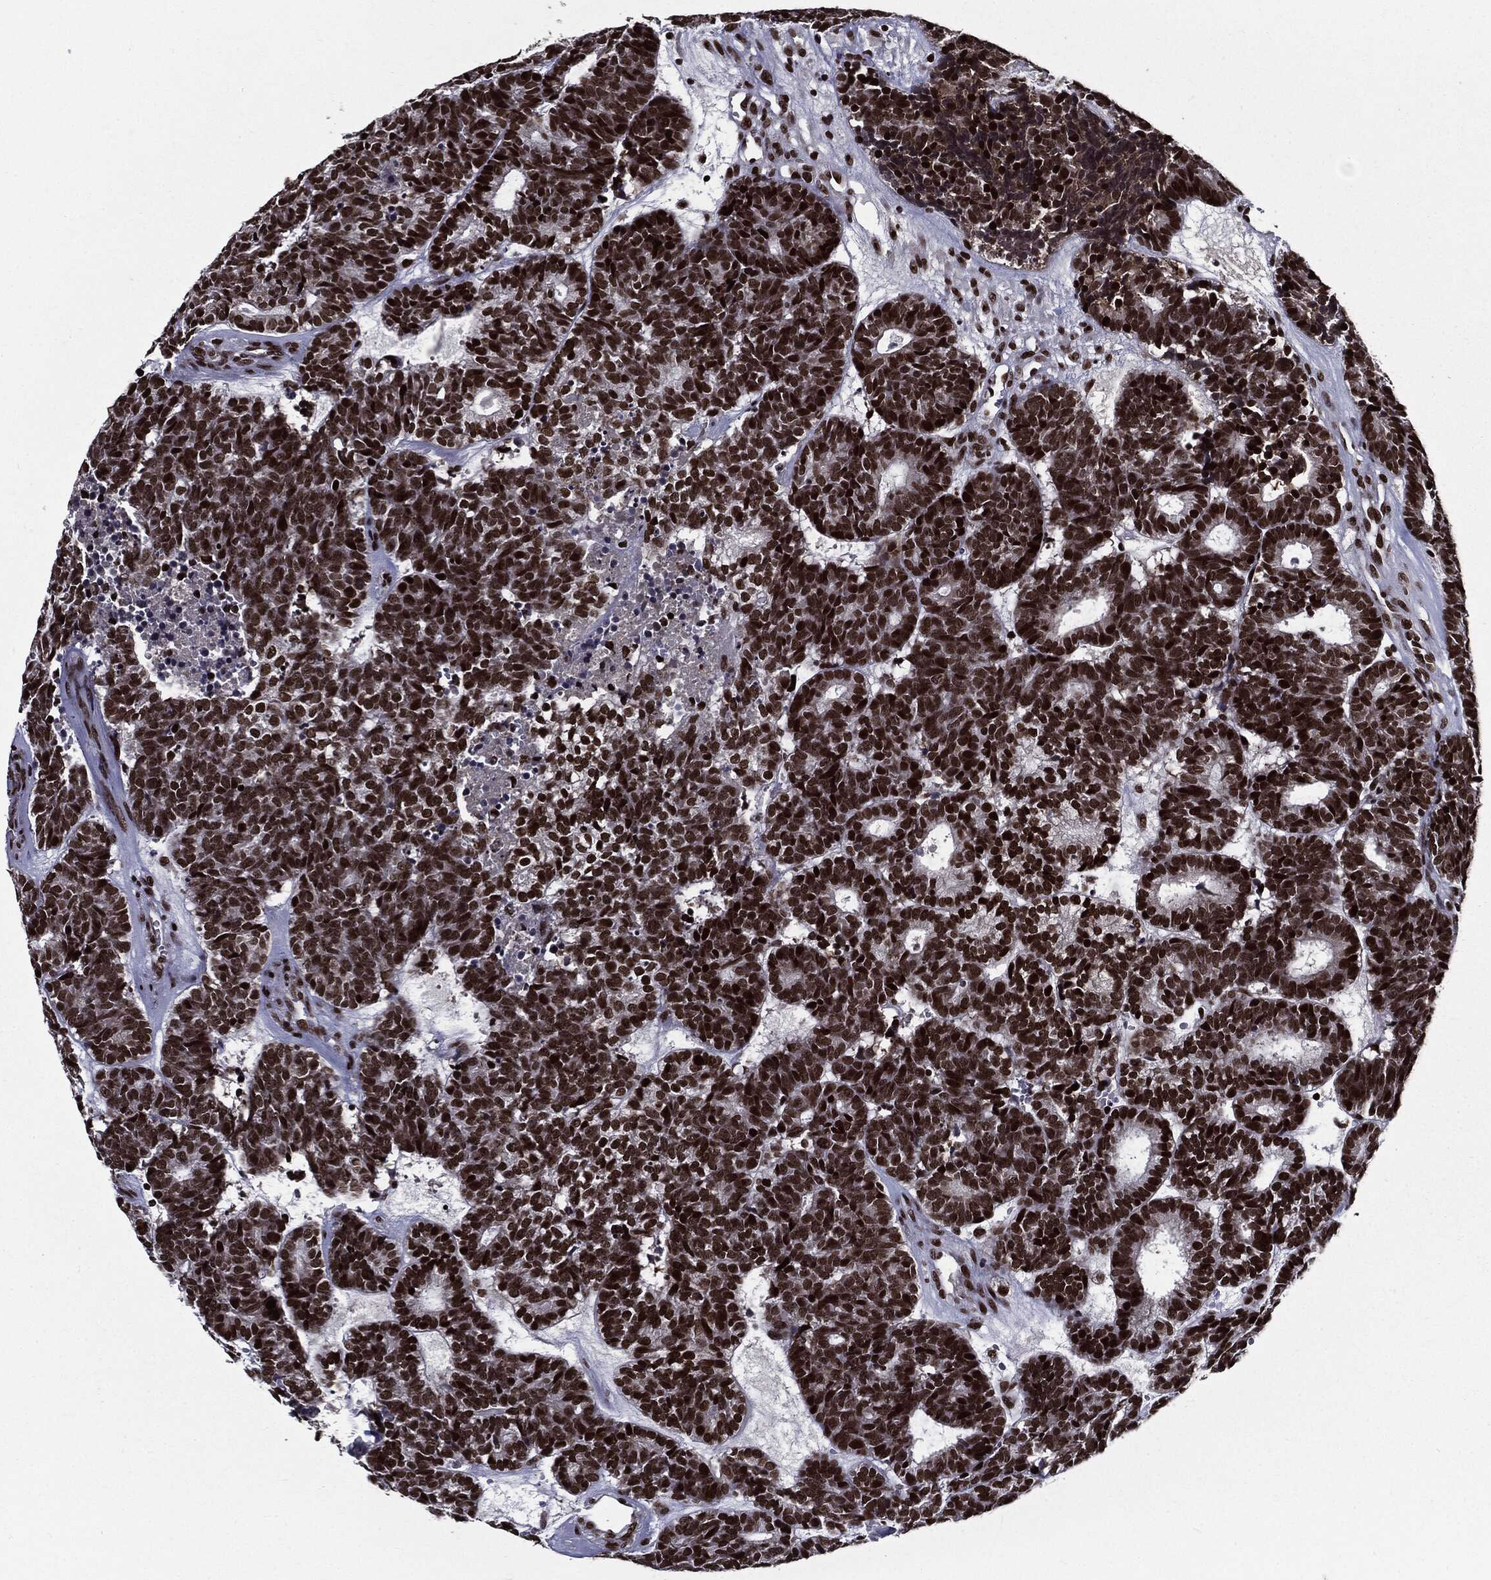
{"staining": {"intensity": "strong", "quantity": ">75%", "location": "nuclear"}, "tissue": "head and neck cancer", "cell_type": "Tumor cells", "image_type": "cancer", "snomed": [{"axis": "morphology", "description": "Adenocarcinoma, NOS"}, {"axis": "topography", "description": "Head-Neck"}], "caption": "Strong nuclear expression for a protein is appreciated in about >75% of tumor cells of head and neck cancer using immunohistochemistry.", "gene": "ZFP91", "patient": {"sex": "female", "age": 81}}